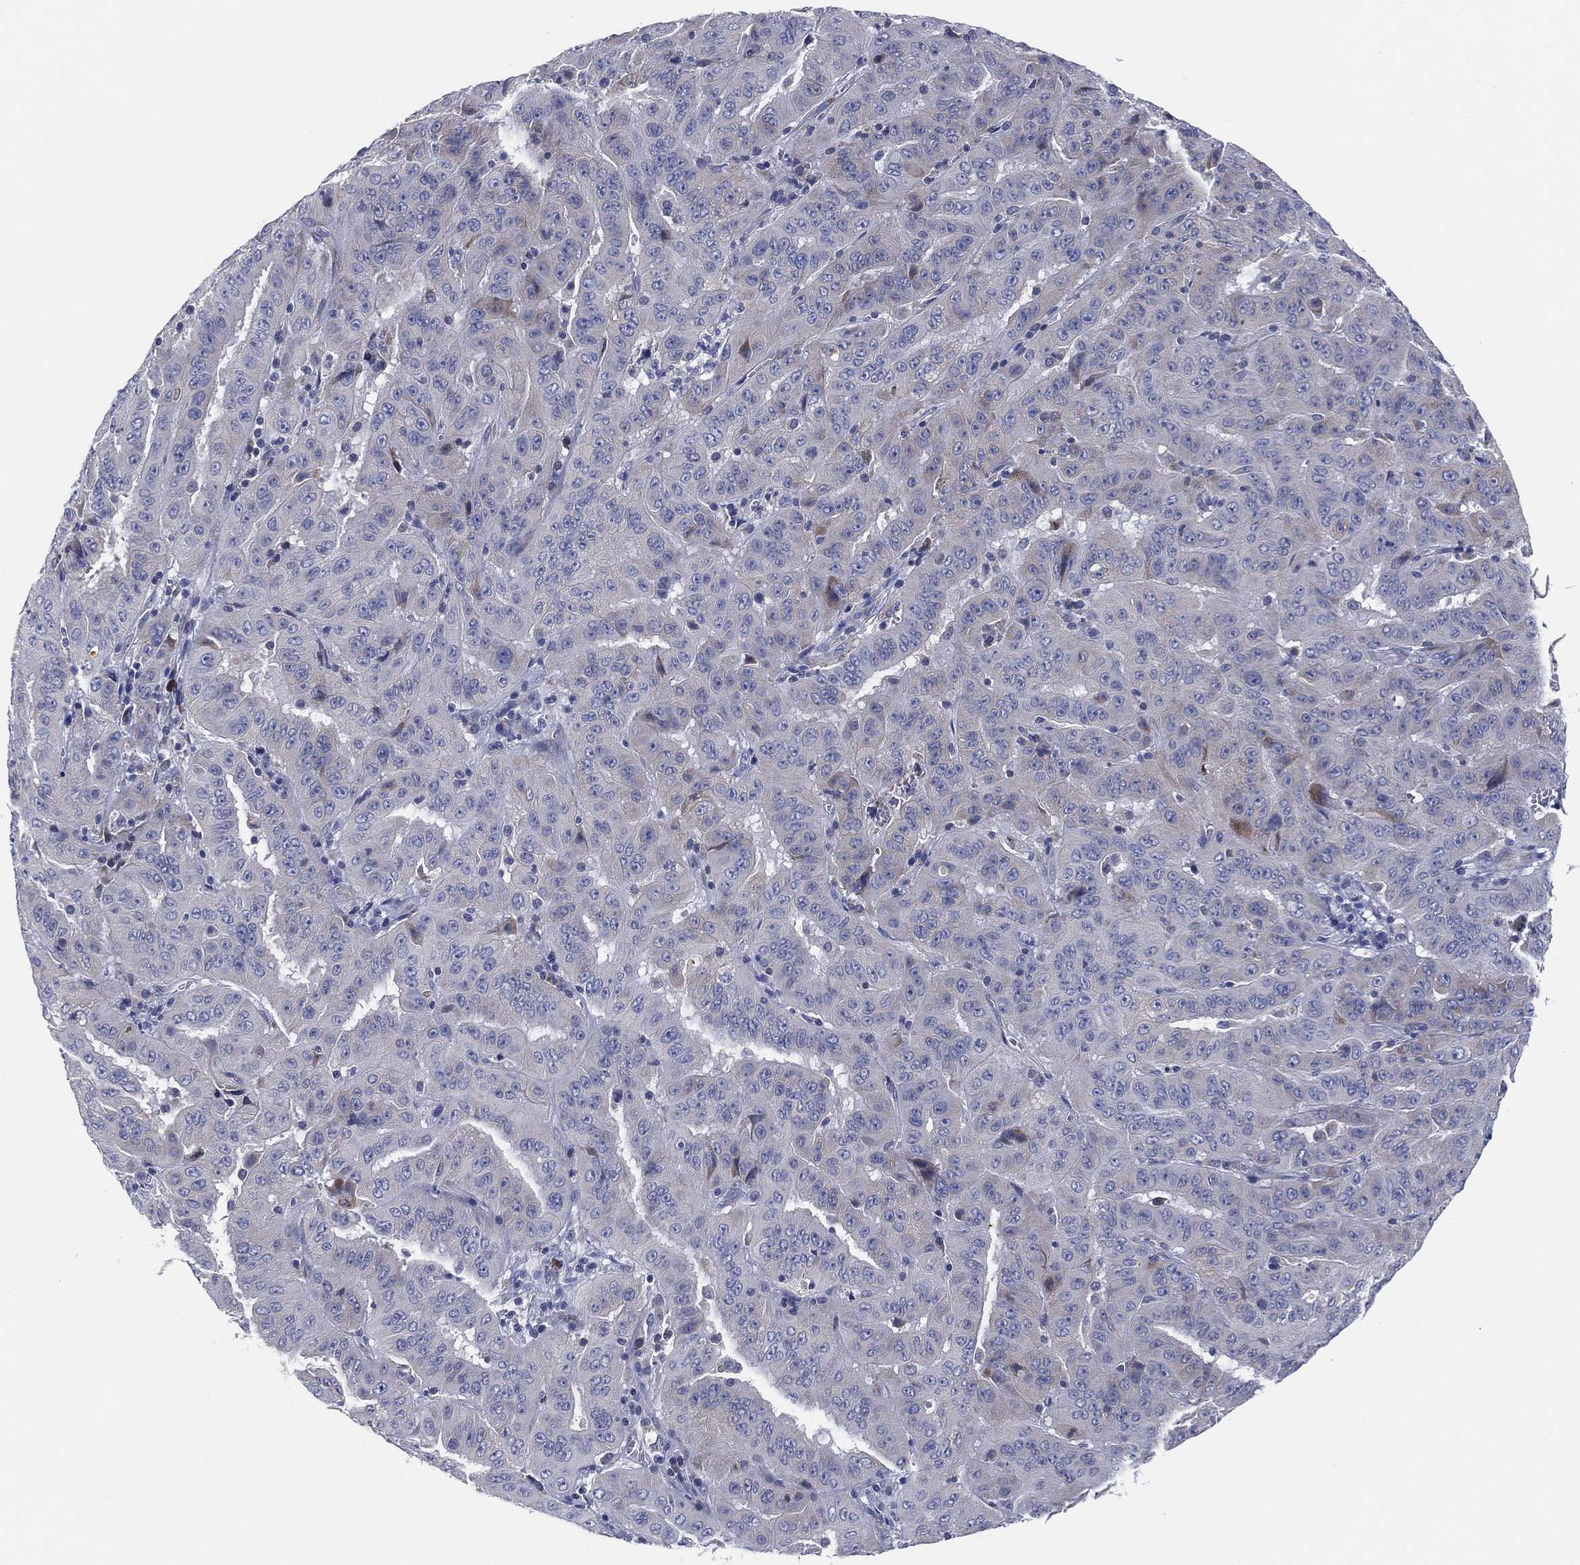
{"staining": {"intensity": "negative", "quantity": "none", "location": "none"}, "tissue": "pancreatic cancer", "cell_type": "Tumor cells", "image_type": "cancer", "snomed": [{"axis": "morphology", "description": "Adenocarcinoma, NOS"}, {"axis": "topography", "description": "Pancreas"}], "caption": "Tumor cells are negative for protein expression in human pancreatic cancer (adenocarcinoma).", "gene": "TMEM40", "patient": {"sex": "male", "age": 63}}